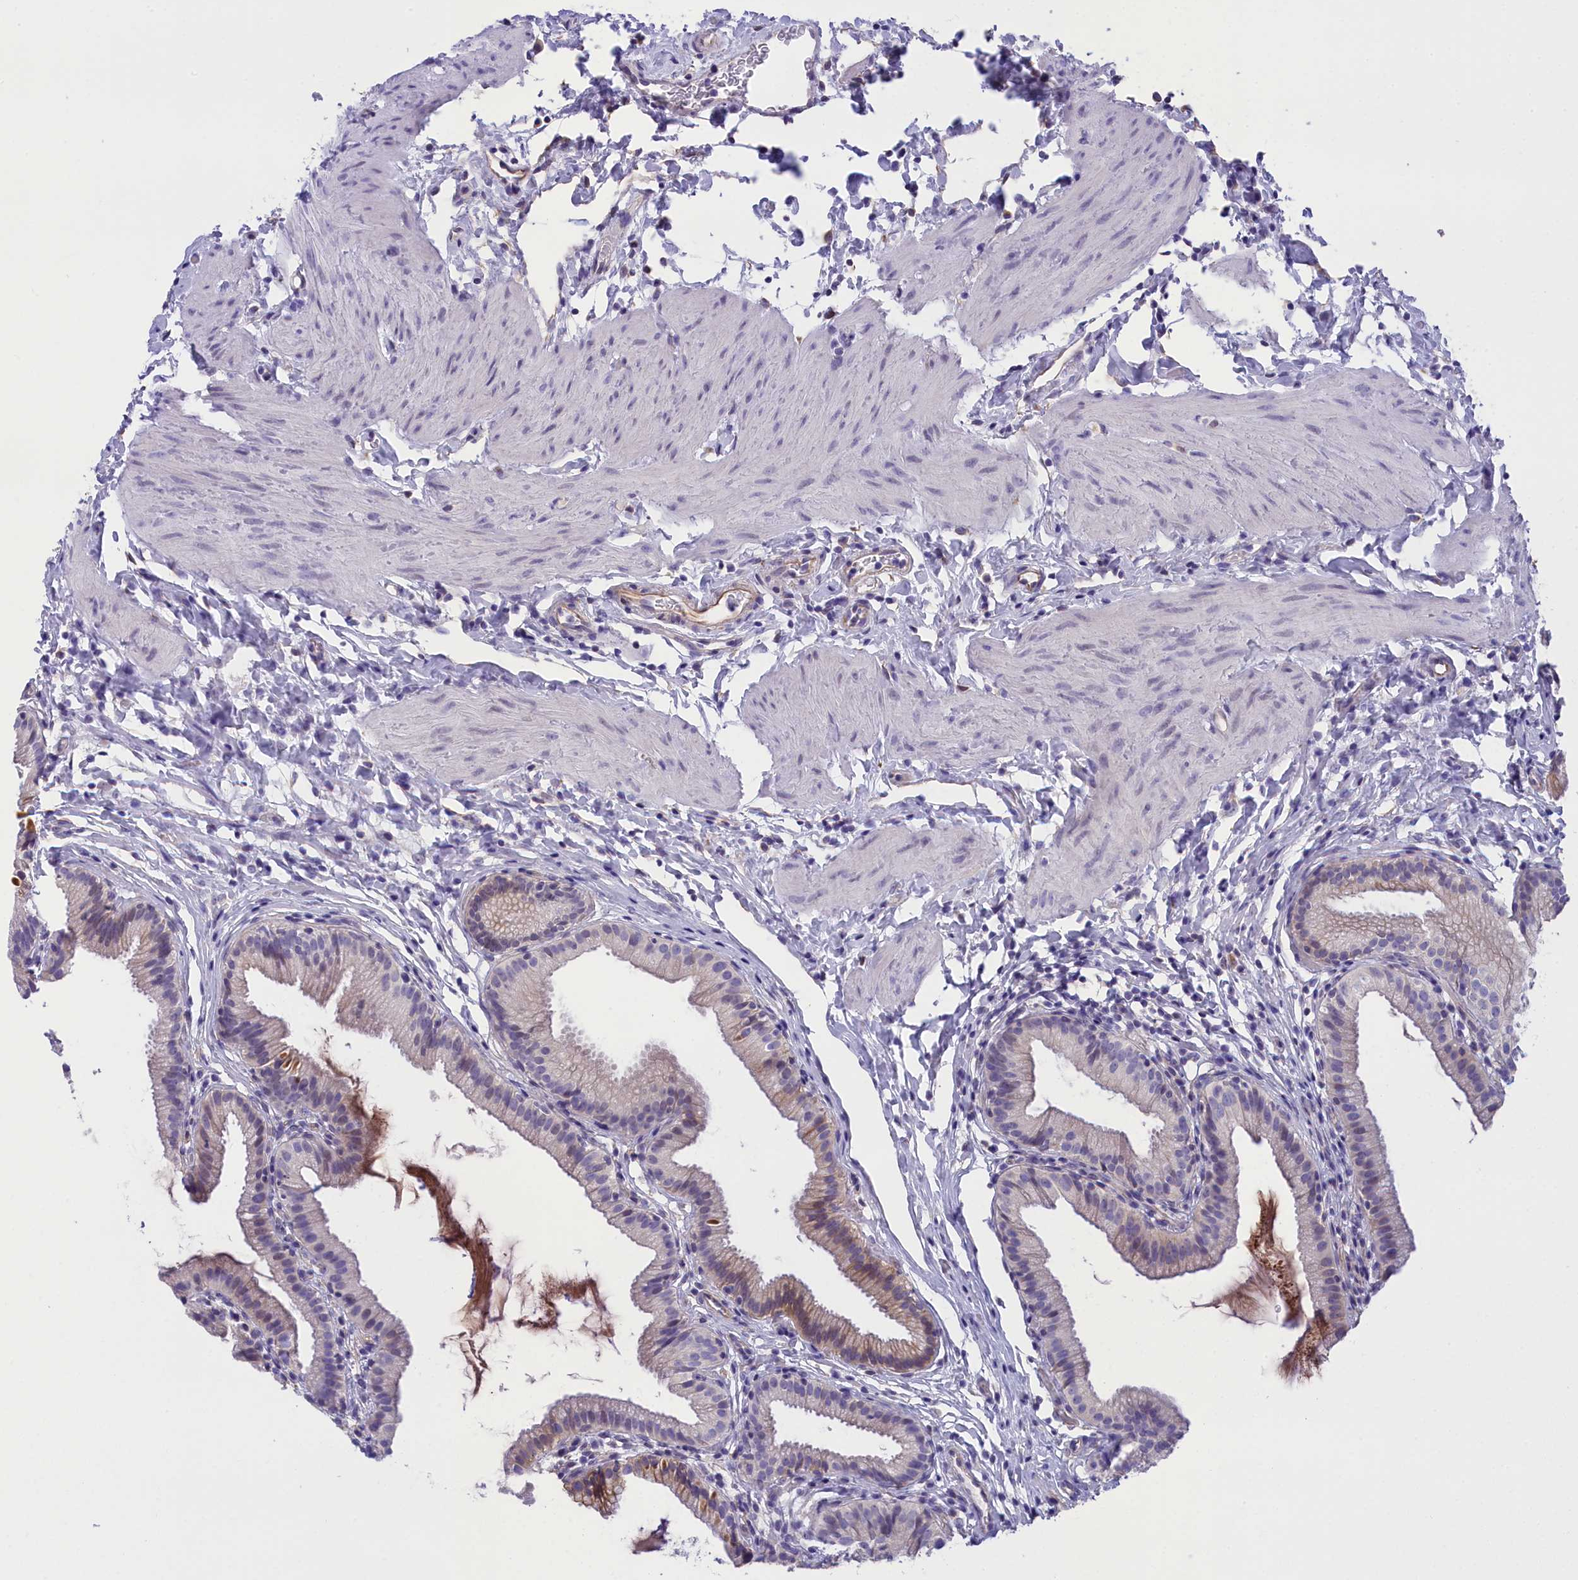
{"staining": {"intensity": "moderate", "quantity": "<25%", "location": "cytoplasmic/membranous"}, "tissue": "gallbladder", "cell_type": "Glandular cells", "image_type": "normal", "snomed": [{"axis": "morphology", "description": "Normal tissue, NOS"}, {"axis": "topography", "description": "Gallbladder"}], "caption": "Human gallbladder stained with a brown dye displays moderate cytoplasmic/membranous positive expression in about <25% of glandular cells.", "gene": "TACSTD2", "patient": {"sex": "female", "age": 46}}